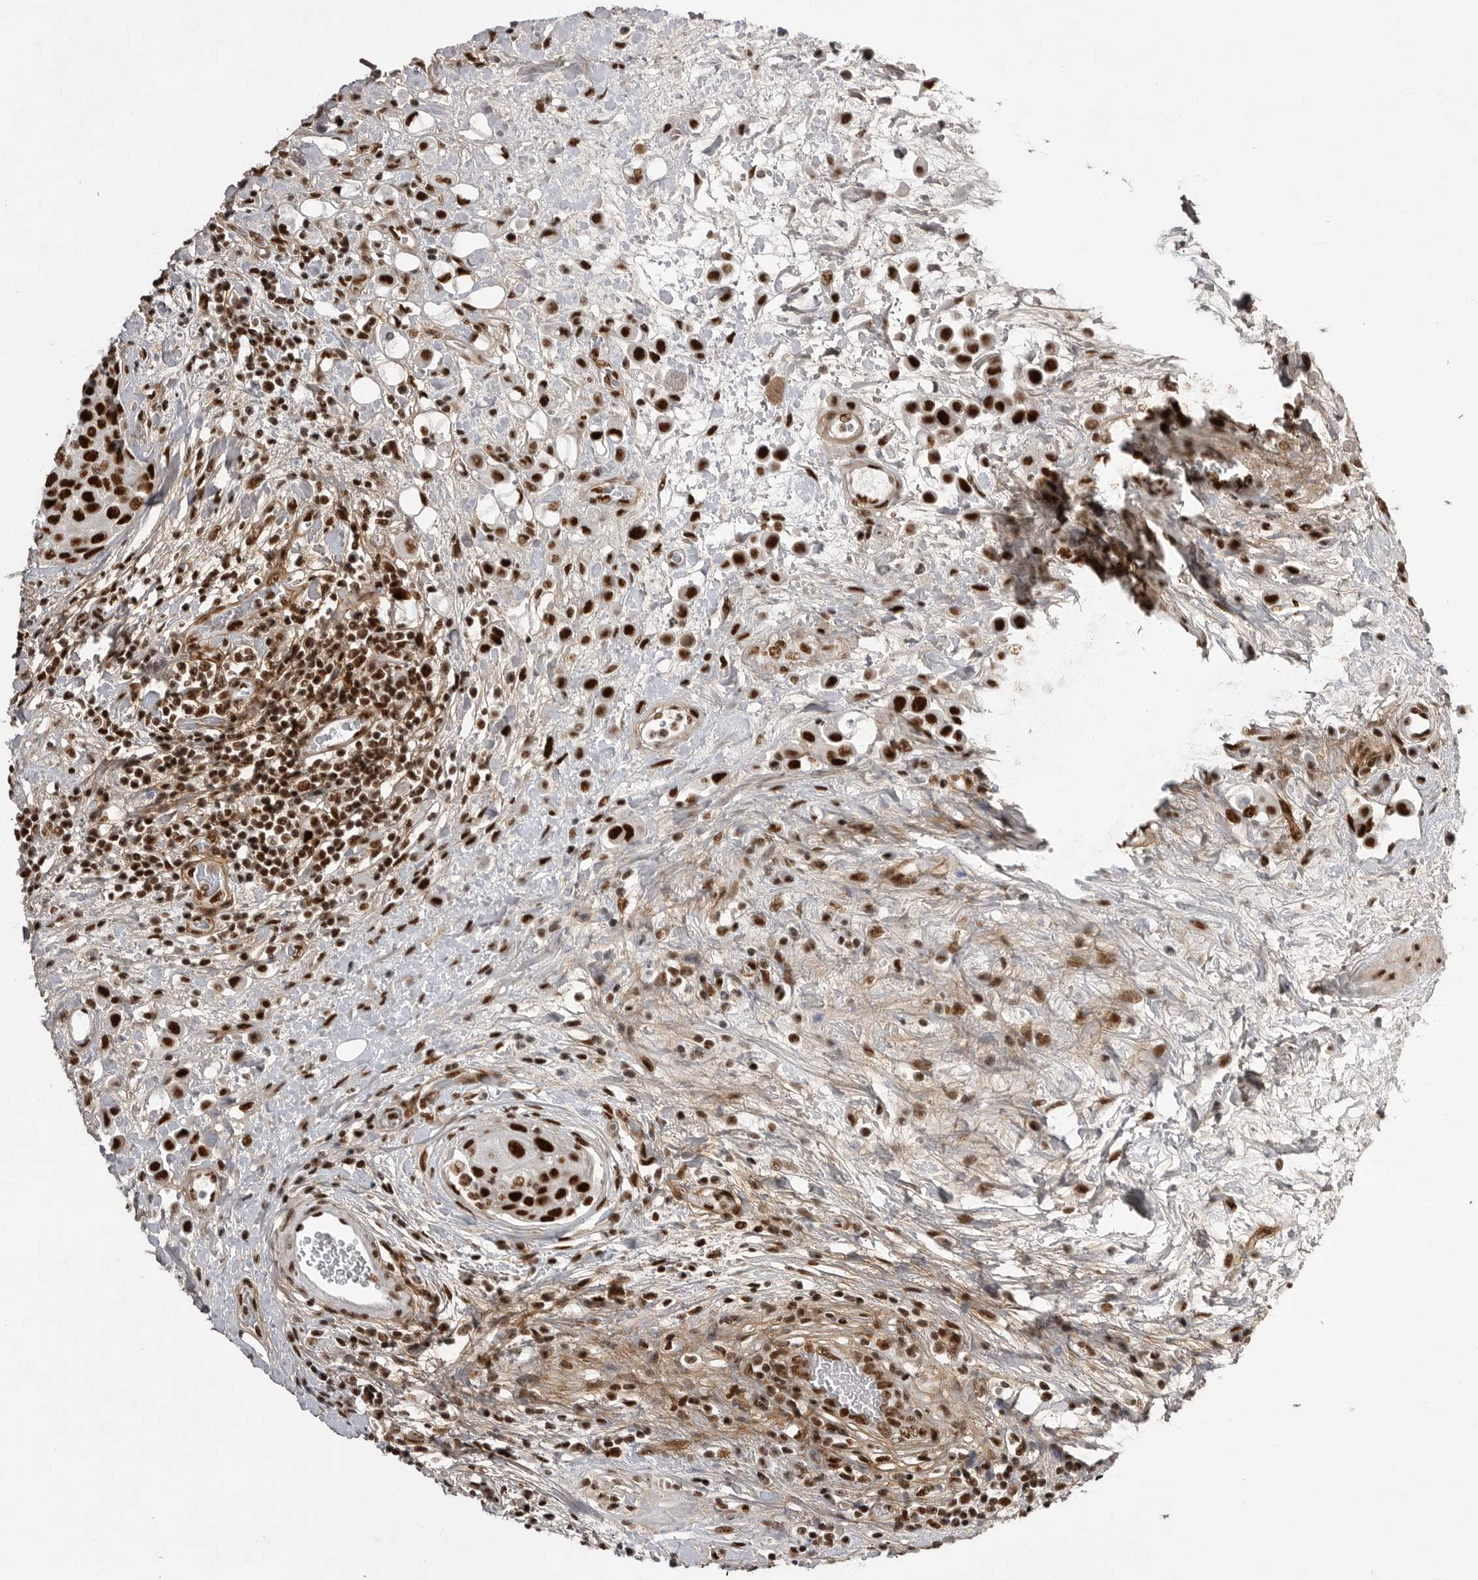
{"staining": {"intensity": "strong", "quantity": ">75%", "location": "nuclear"}, "tissue": "urothelial cancer", "cell_type": "Tumor cells", "image_type": "cancer", "snomed": [{"axis": "morphology", "description": "Urothelial carcinoma, High grade"}, {"axis": "topography", "description": "Urinary bladder"}], "caption": "Protein expression by IHC displays strong nuclear expression in about >75% of tumor cells in high-grade urothelial carcinoma. (DAB (3,3'-diaminobenzidine) IHC with brightfield microscopy, high magnification).", "gene": "PPP1R8", "patient": {"sex": "male", "age": 50}}